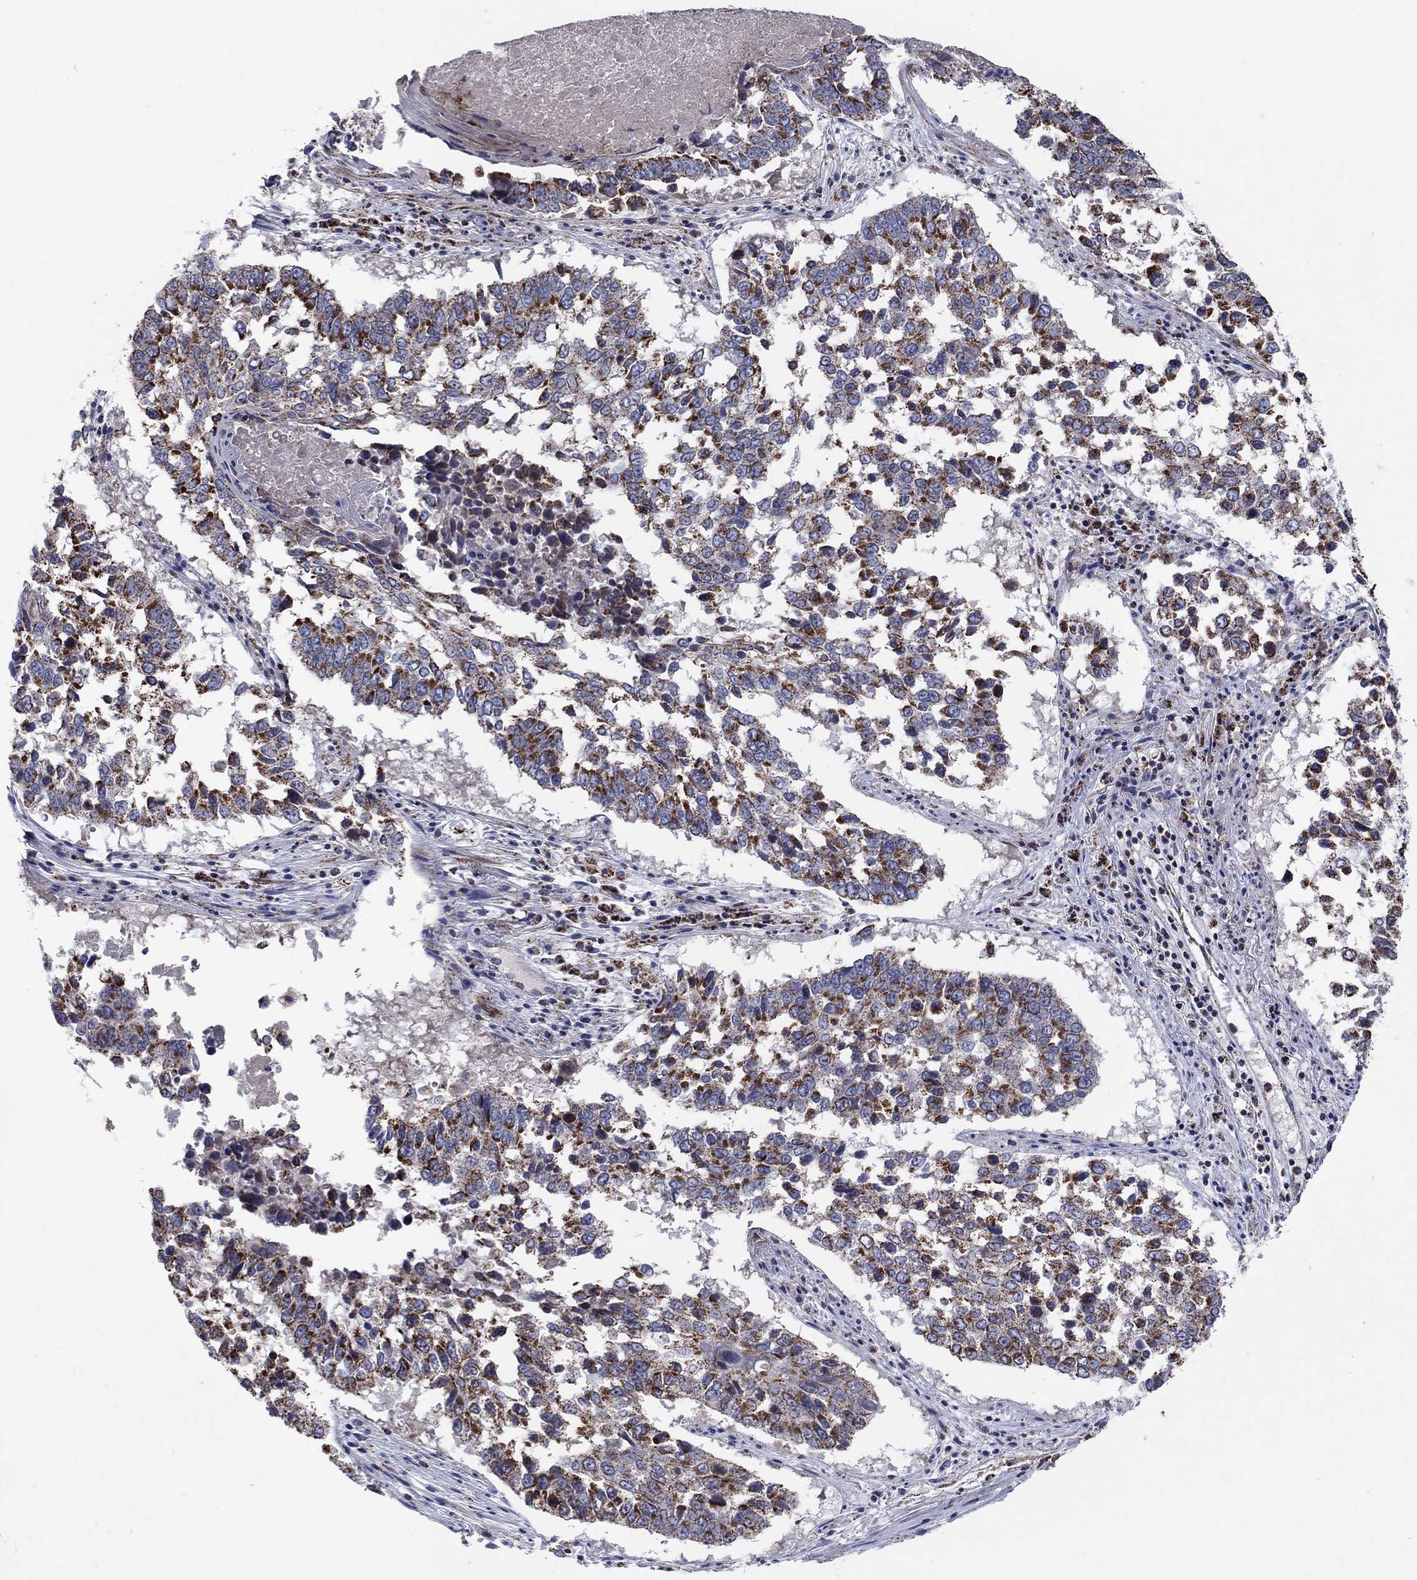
{"staining": {"intensity": "strong", "quantity": "25%-75%", "location": "cytoplasmic/membranous"}, "tissue": "lung cancer", "cell_type": "Tumor cells", "image_type": "cancer", "snomed": [{"axis": "morphology", "description": "Squamous cell carcinoma, NOS"}, {"axis": "topography", "description": "Lung"}], "caption": "Lung cancer tissue reveals strong cytoplasmic/membranous positivity in about 25%-75% of tumor cells", "gene": "C9orf85", "patient": {"sex": "male", "age": 82}}